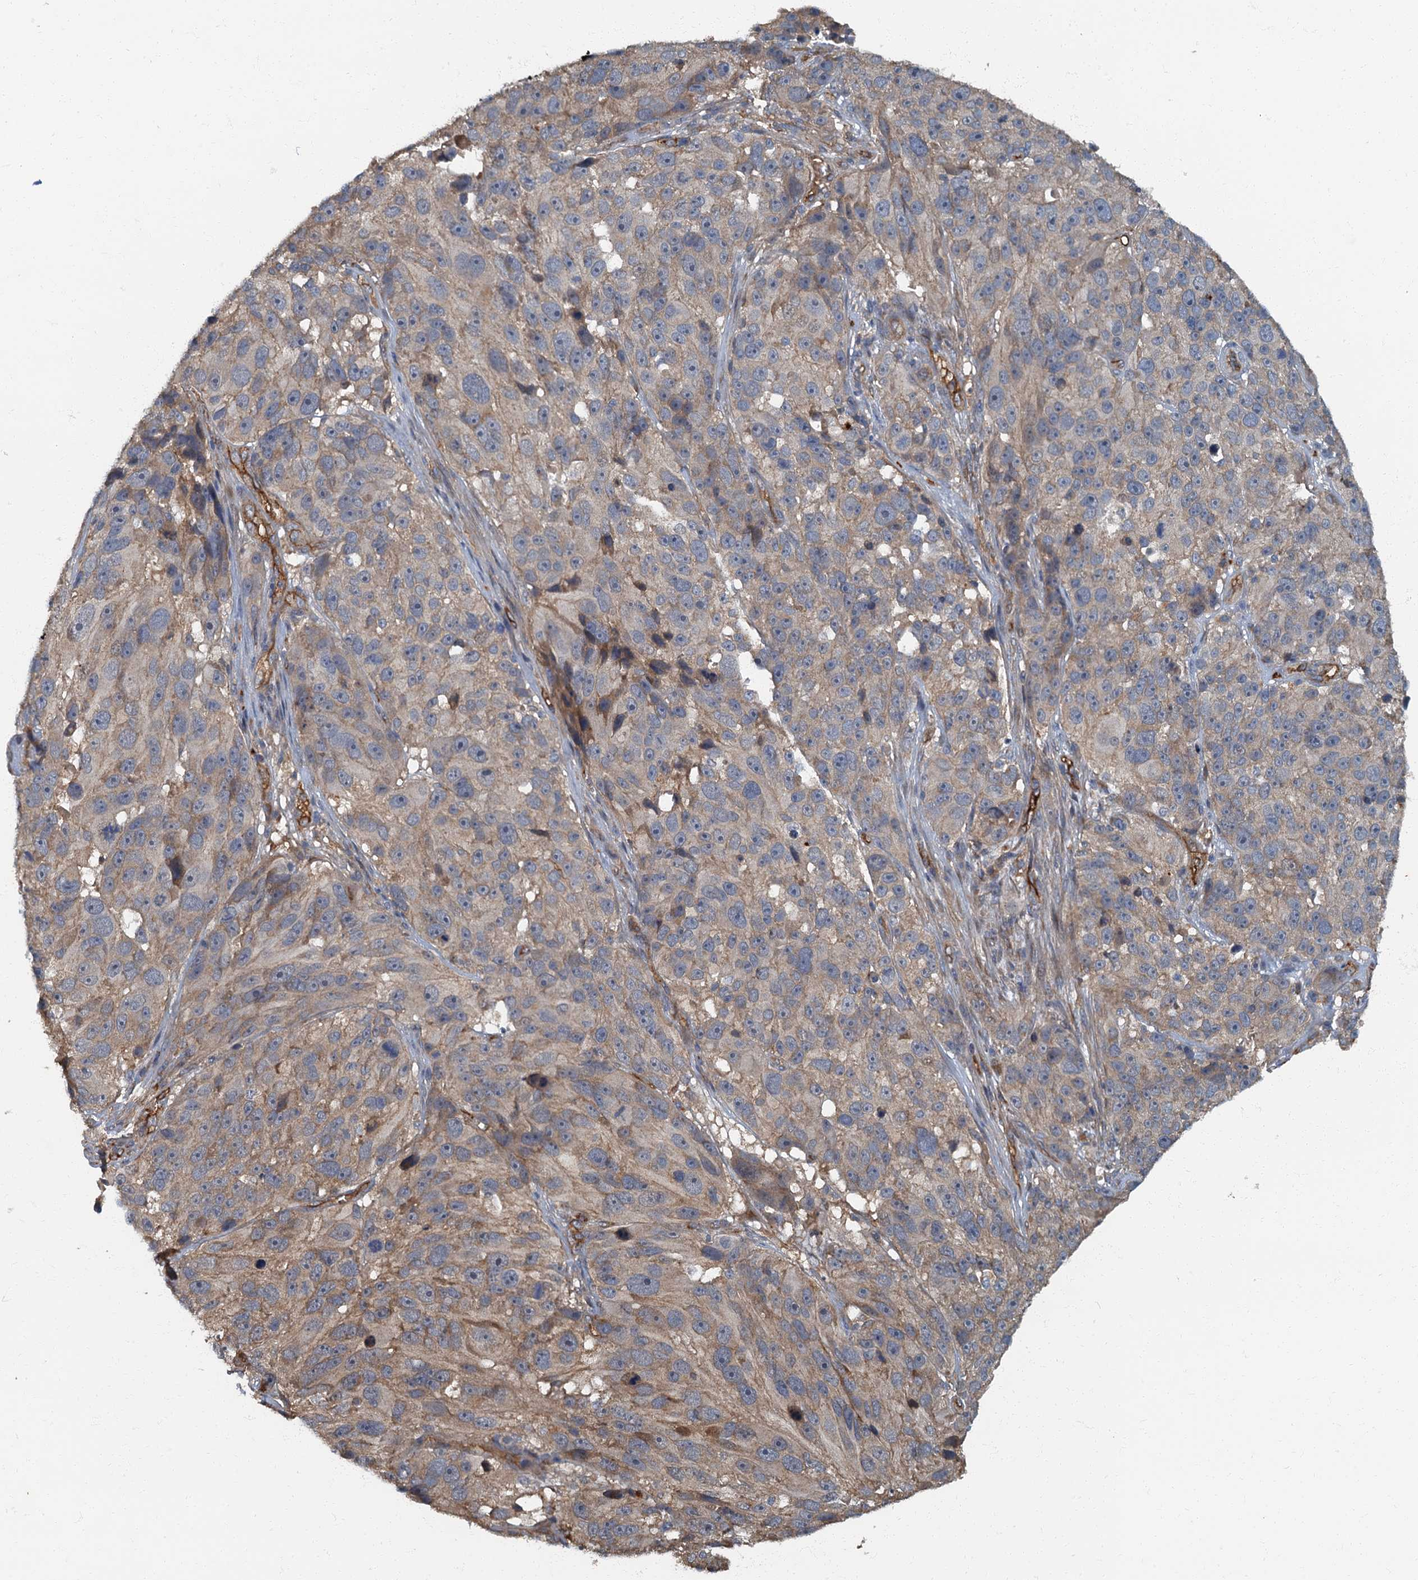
{"staining": {"intensity": "weak", "quantity": "<25%", "location": "cytoplasmic/membranous"}, "tissue": "melanoma", "cell_type": "Tumor cells", "image_type": "cancer", "snomed": [{"axis": "morphology", "description": "Malignant melanoma, NOS"}, {"axis": "topography", "description": "Skin"}], "caption": "IHC histopathology image of malignant melanoma stained for a protein (brown), which demonstrates no positivity in tumor cells. (DAB IHC with hematoxylin counter stain).", "gene": "ARL11", "patient": {"sex": "male", "age": 84}}